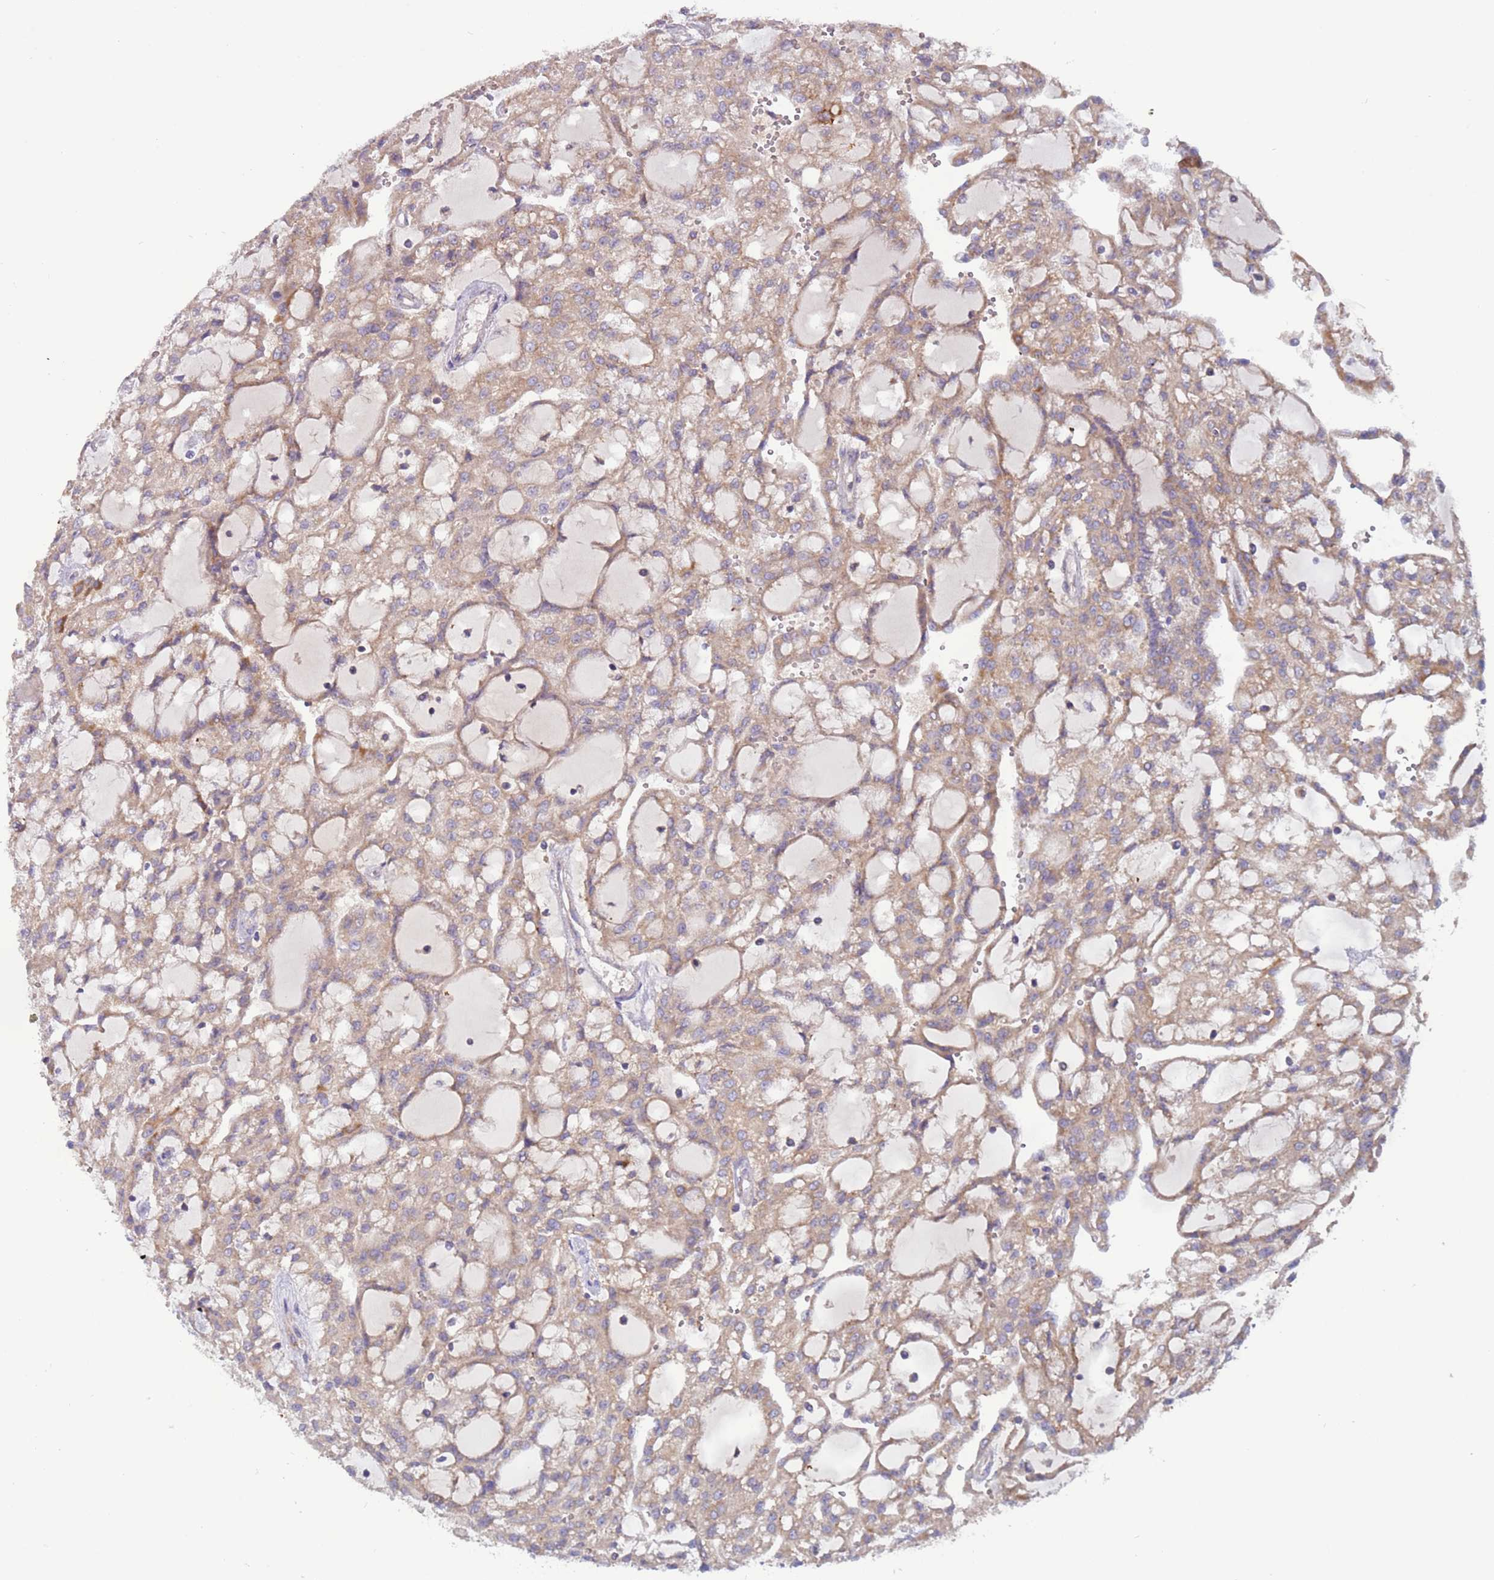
{"staining": {"intensity": "moderate", "quantity": ">75%", "location": "cytoplasmic/membranous"}, "tissue": "renal cancer", "cell_type": "Tumor cells", "image_type": "cancer", "snomed": [{"axis": "morphology", "description": "Adenocarcinoma, NOS"}, {"axis": "topography", "description": "Kidney"}], "caption": "Tumor cells display medium levels of moderate cytoplasmic/membranous positivity in approximately >75% of cells in human renal cancer.", "gene": "UQCRQ", "patient": {"sex": "male", "age": 63}}